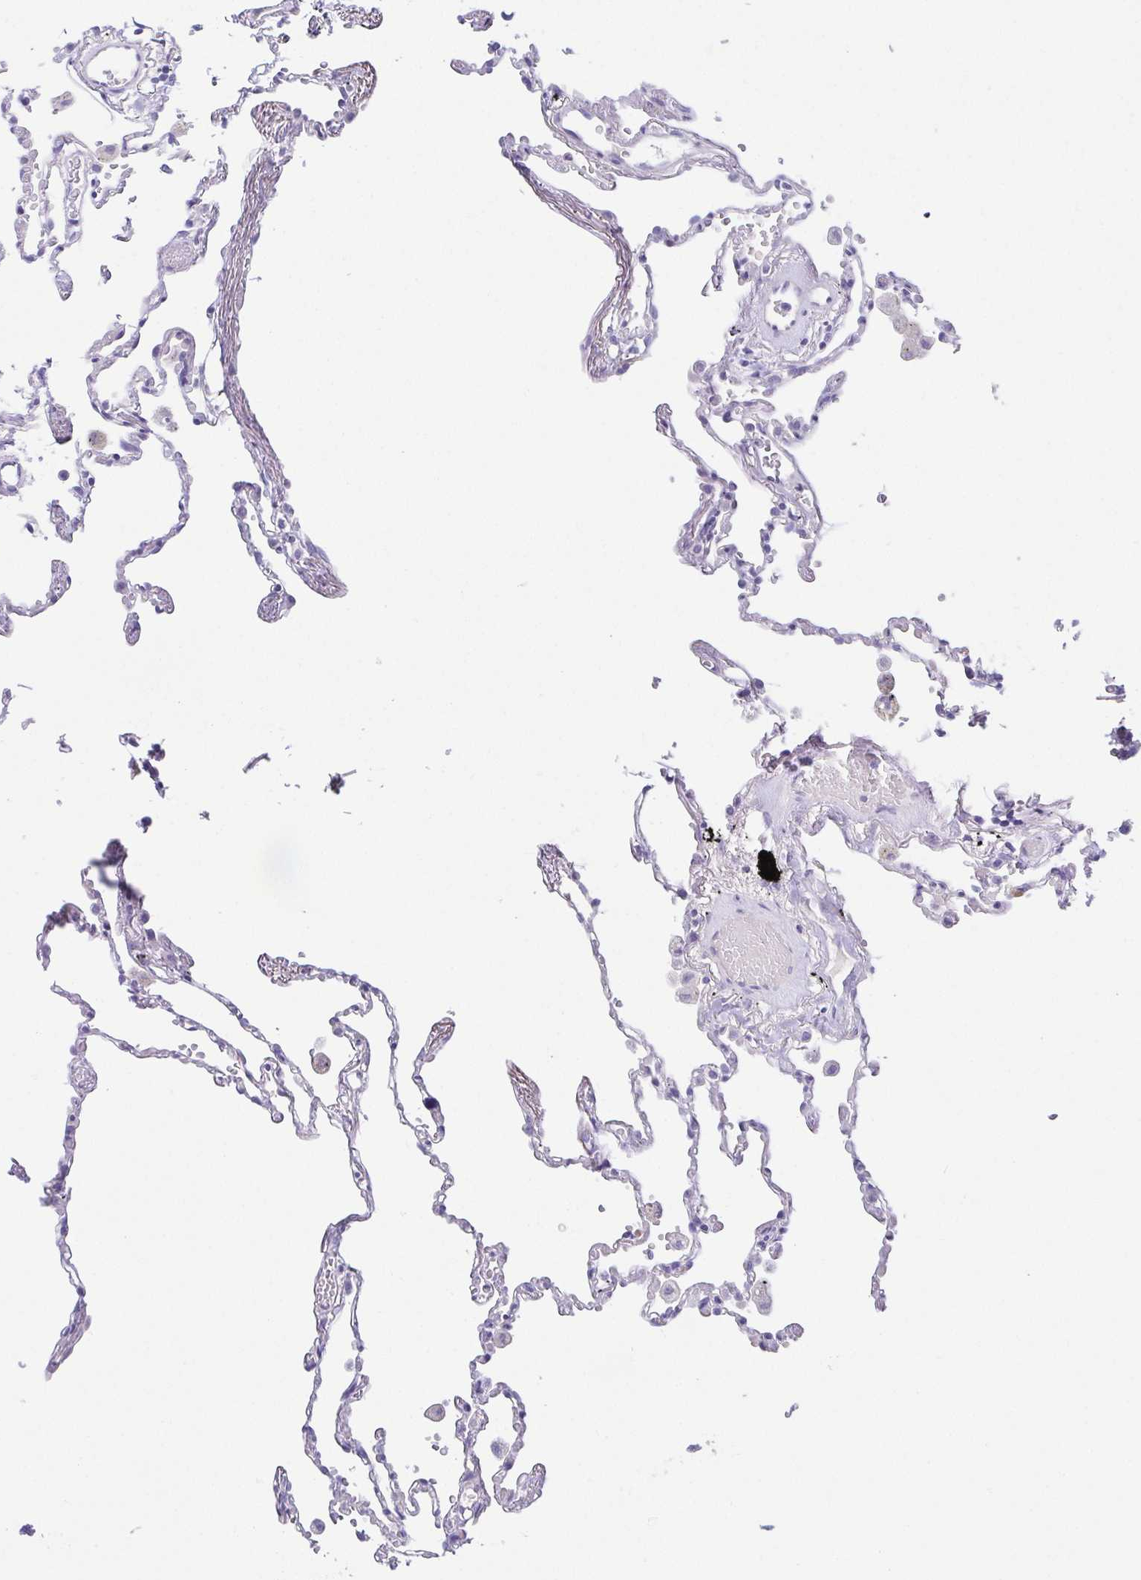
{"staining": {"intensity": "negative", "quantity": "none", "location": "none"}, "tissue": "lung", "cell_type": "Alveolar cells", "image_type": "normal", "snomed": [{"axis": "morphology", "description": "Normal tissue, NOS"}, {"axis": "topography", "description": "Lung"}], "caption": "This is an immunohistochemistry photomicrograph of unremarkable lung. There is no expression in alveolar cells.", "gene": "HAPLN2", "patient": {"sex": "female", "age": 67}}